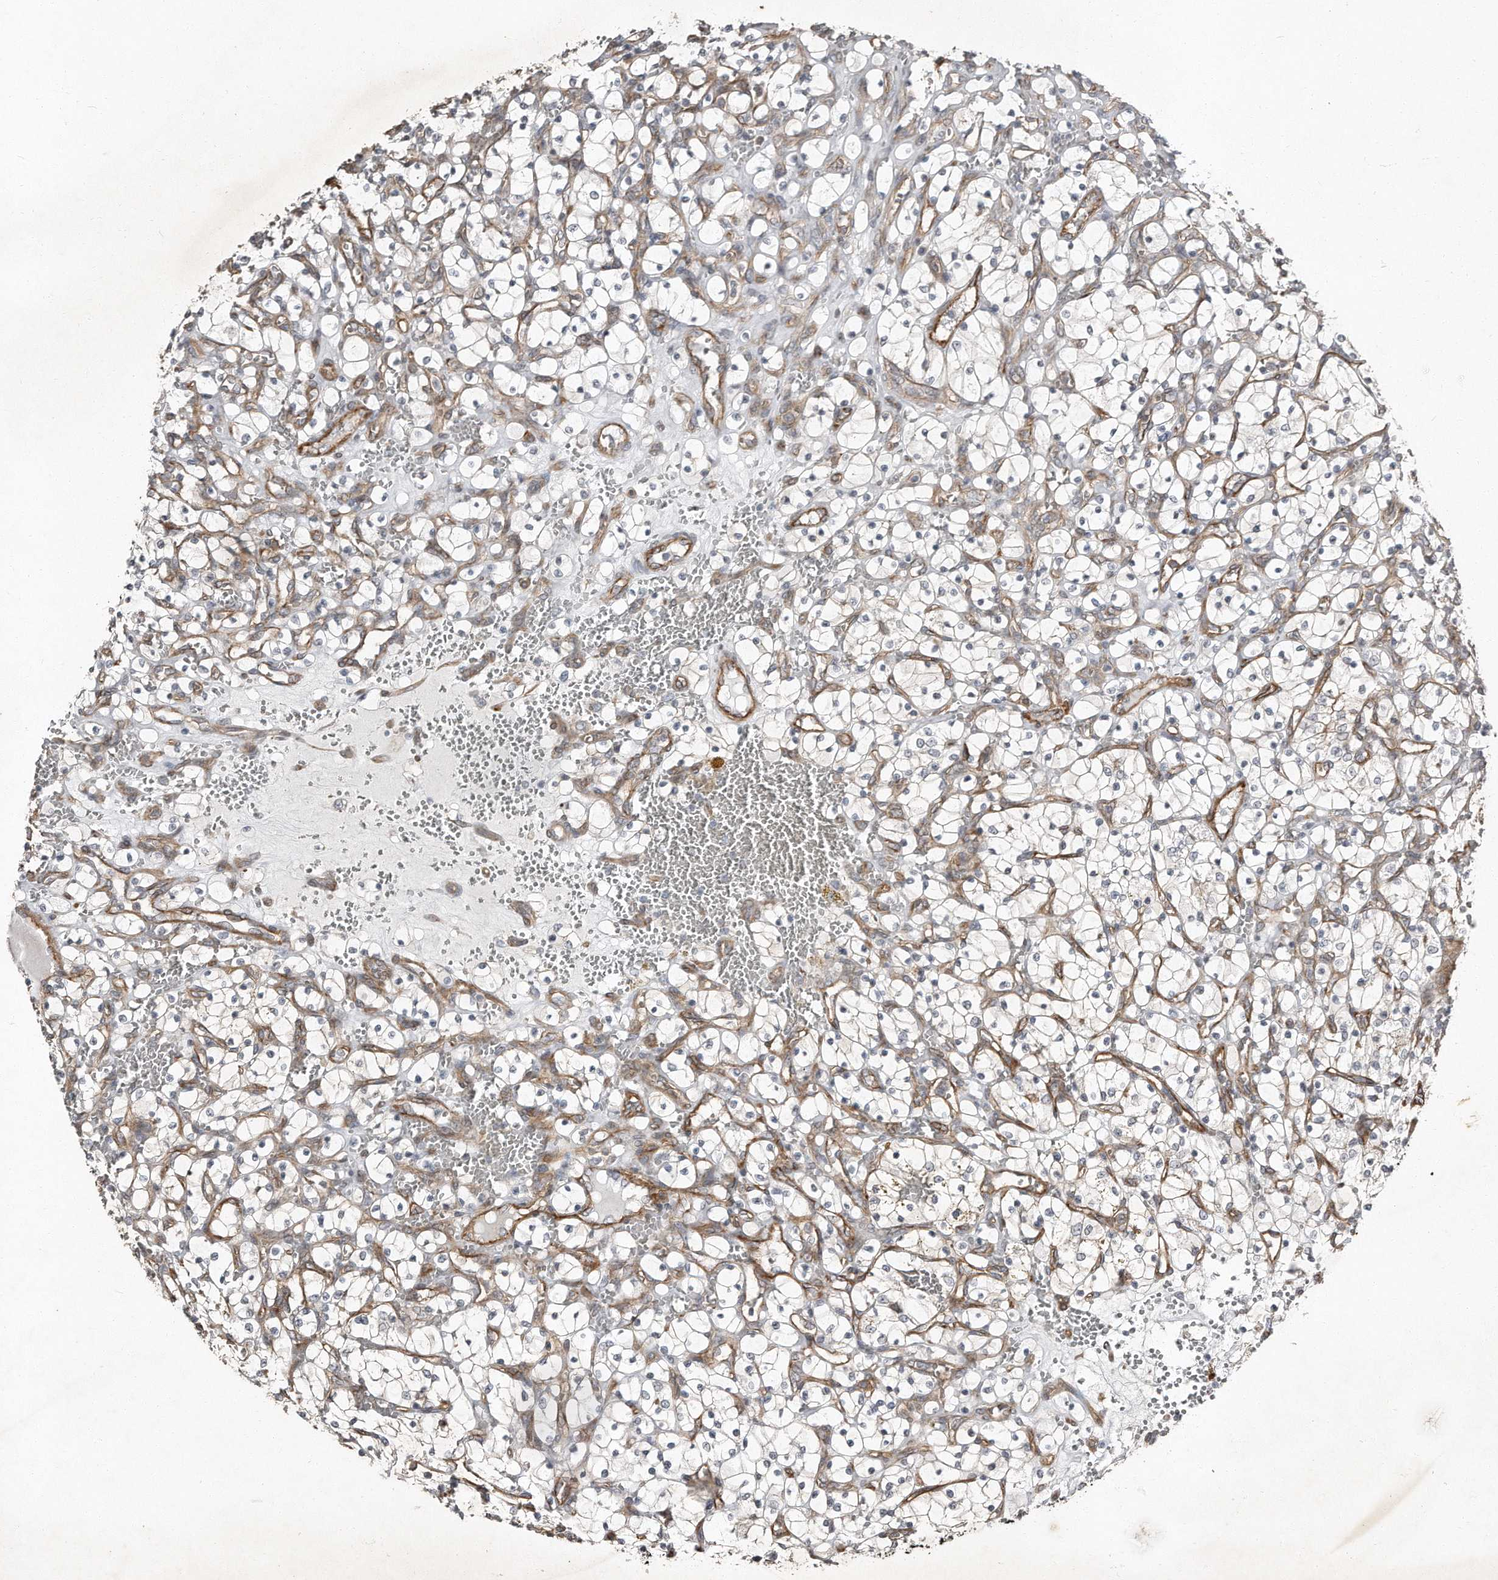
{"staining": {"intensity": "negative", "quantity": "none", "location": "none"}, "tissue": "renal cancer", "cell_type": "Tumor cells", "image_type": "cancer", "snomed": [{"axis": "morphology", "description": "Adenocarcinoma, NOS"}, {"axis": "topography", "description": "Kidney"}], "caption": "Immunohistochemistry (IHC) micrograph of neoplastic tissue: human renal cancer stained with DAB exhibits no significant protein staining in tumor cells.", "gene": "SNAP47", "patient": {"sex": "female", "age": 69}}